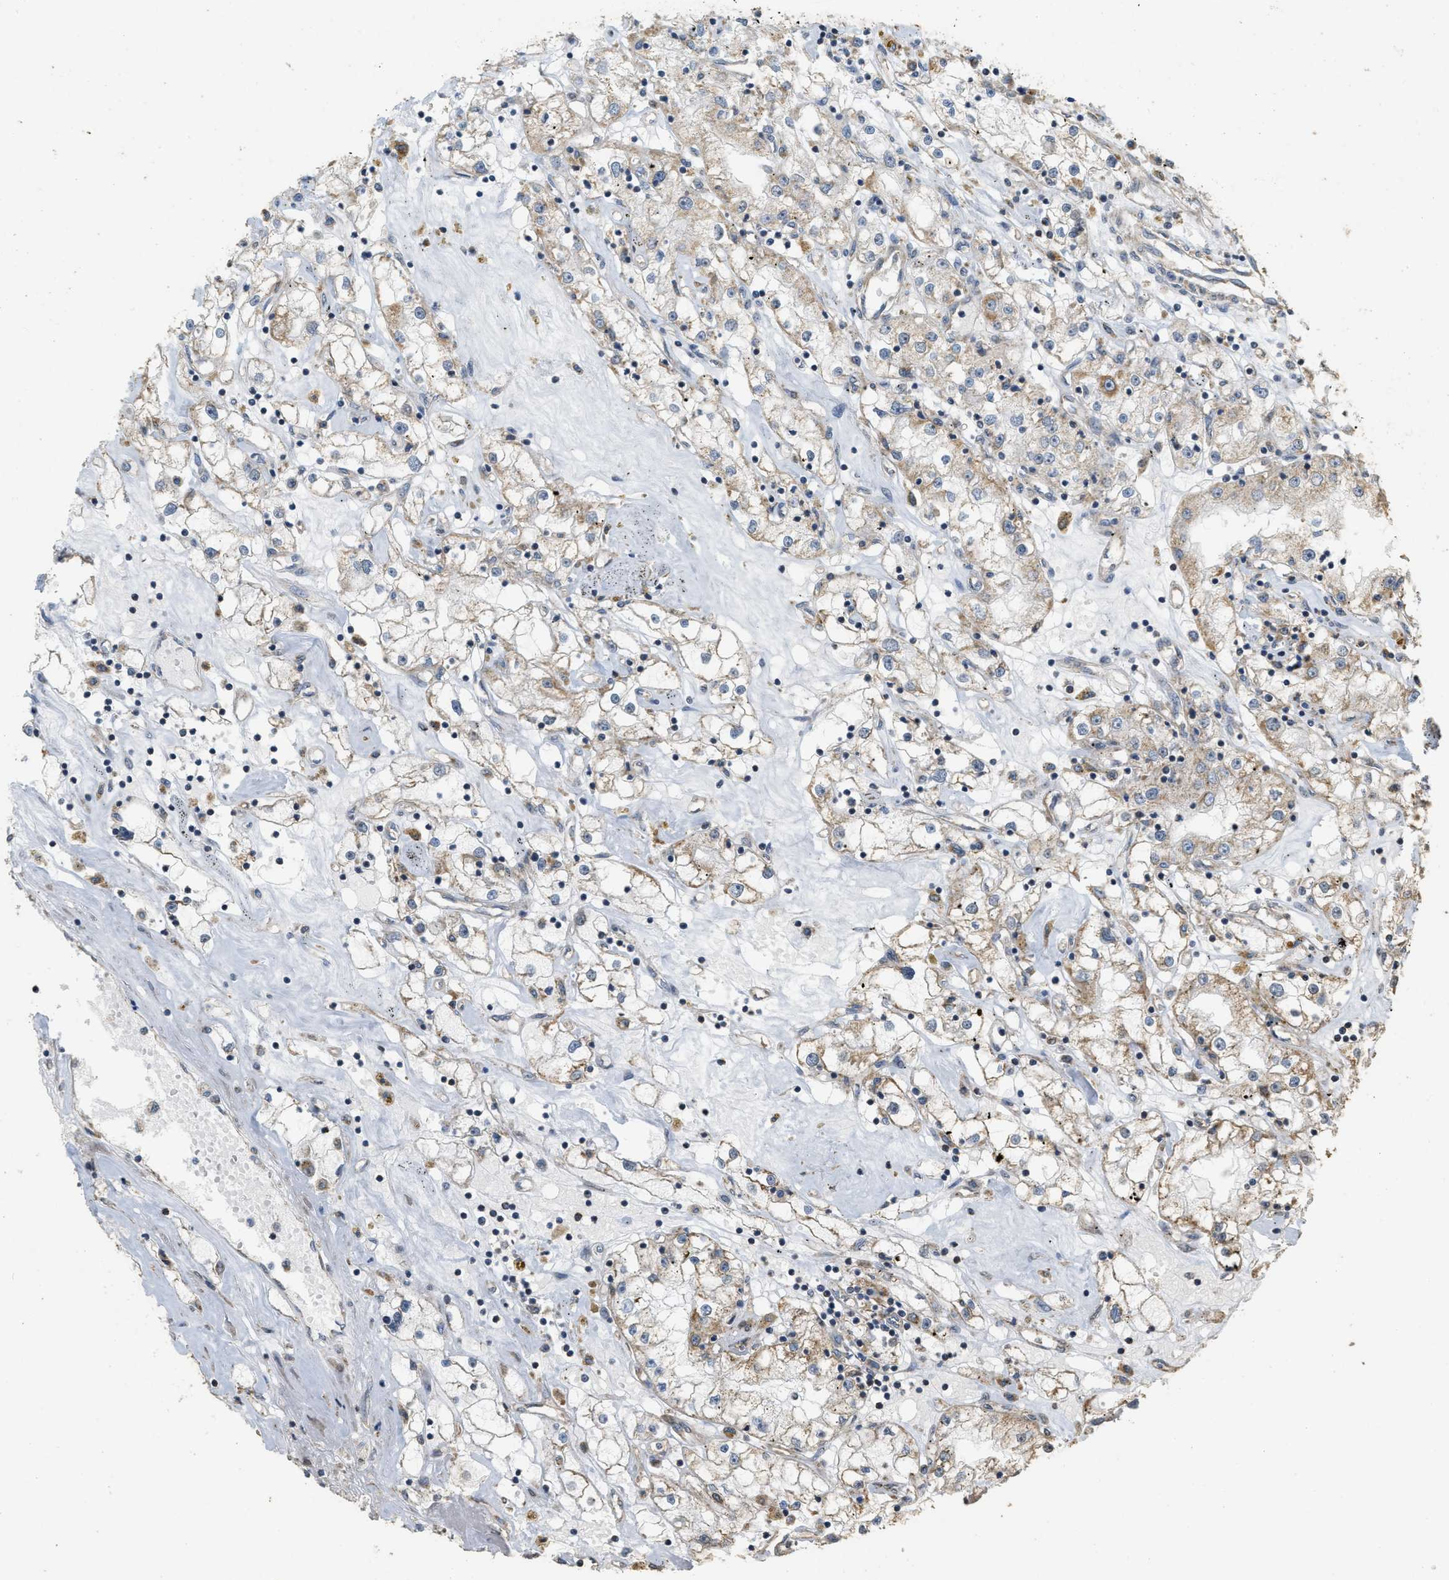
{"staining": {"intensity": "weak", "quantity": ">75%", "location": "cytoplasmic/membranous"}, "tissue": "renal cancer", "cell_type": "Tumor cells", "image_type": "cancer", "snomed": [{"axis": "morphology", "description": "Adenocarcinoma, NOS"}, {"axis": "topography", "description": "Kidney"}], "caption": "Tumor cells exhibit weak cytoplasmic/membranous expression in approximately >75% of cells in adenocarcinoma (renal).", "gene": "KCNA4", "patient": {"sex": "male", "age": 56}}